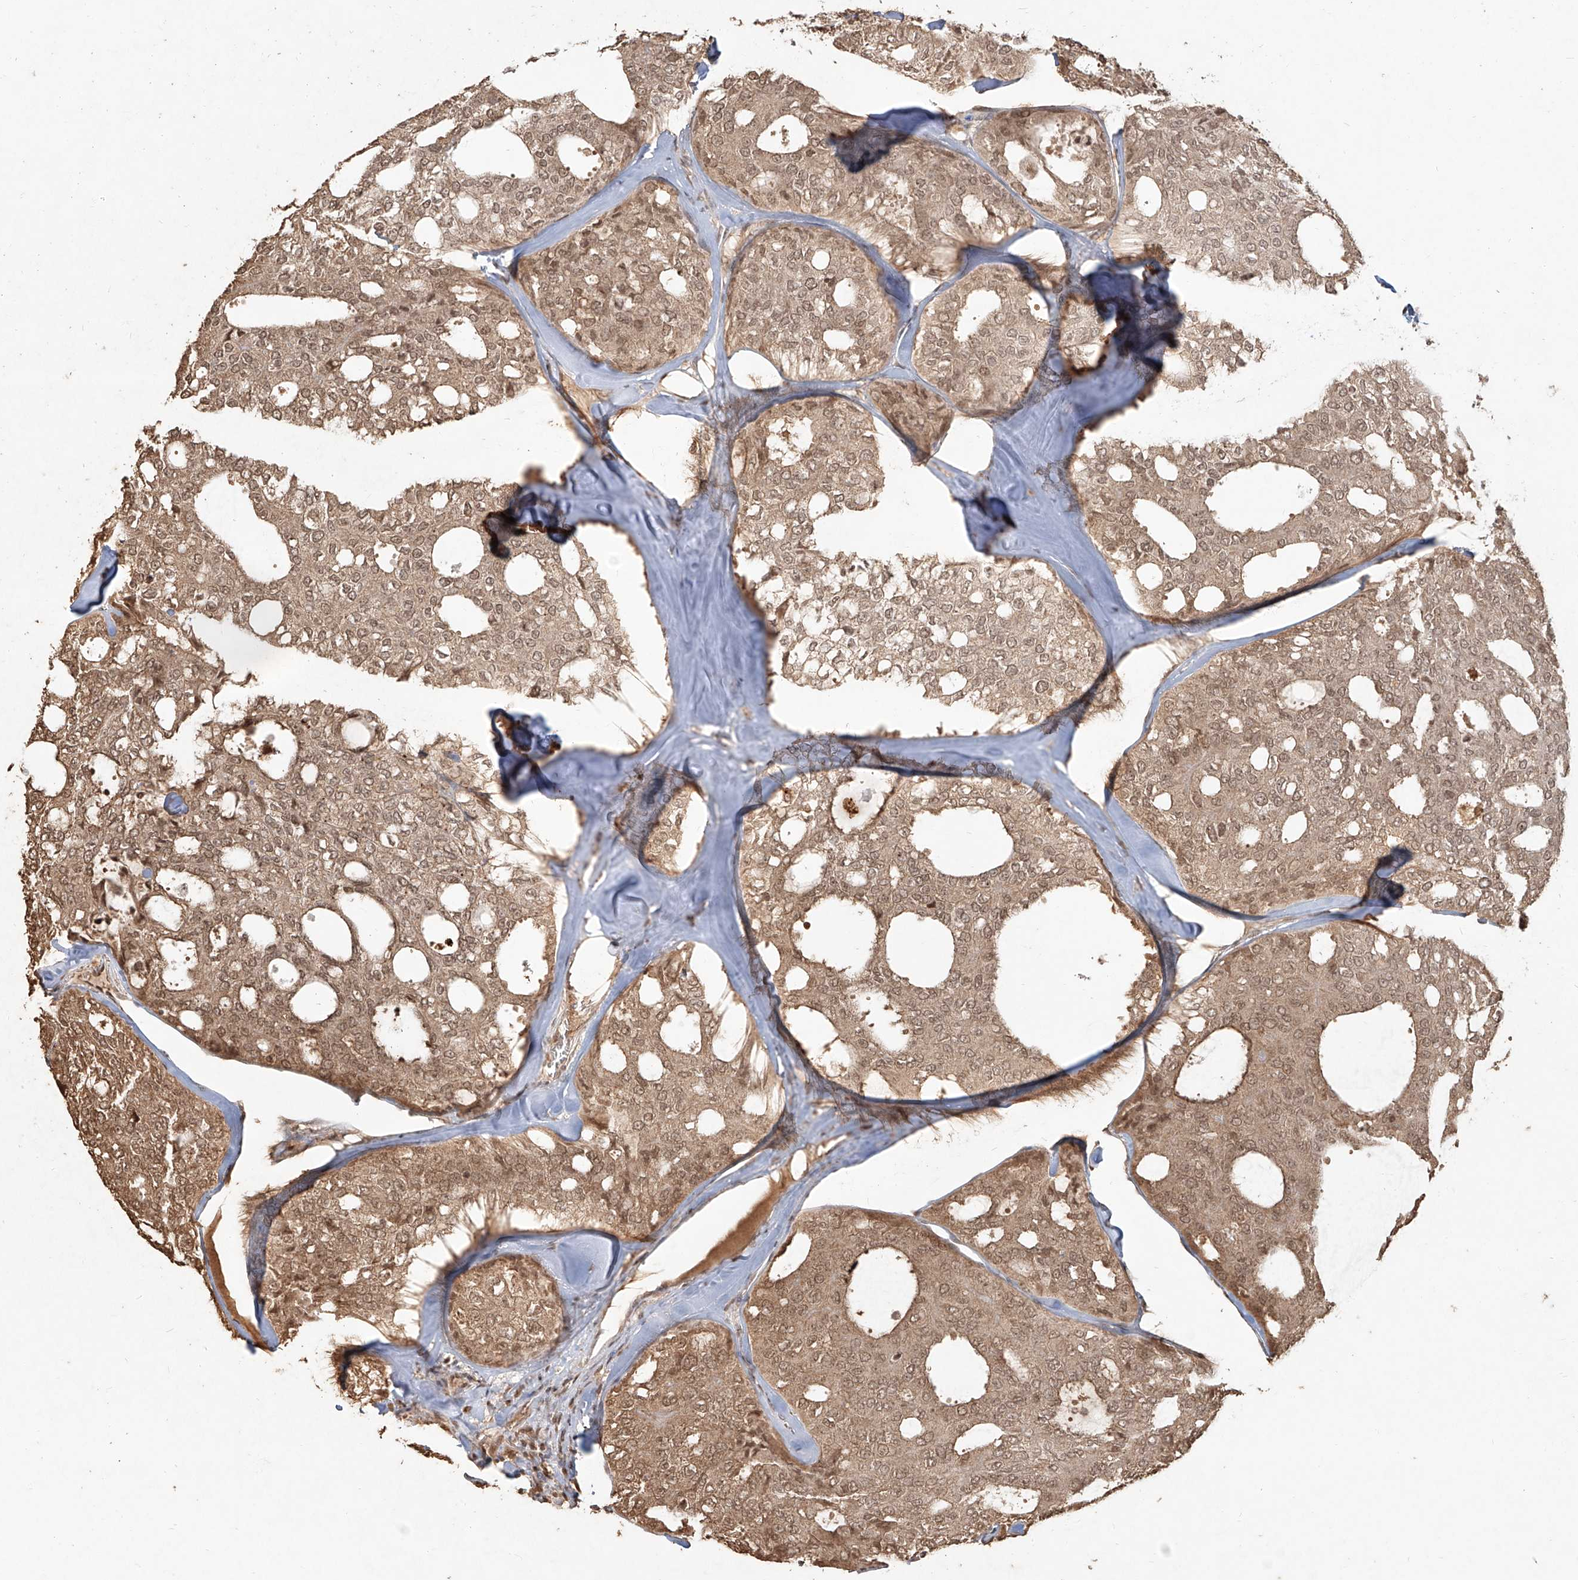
{"staining": {"intensity": "moderate", "quantity": ">75%", "location": "cytoplasmic/membranous,nuclear"}, "tissue": "thyroid cancer", "cell_type": "Tumor cells", "image_type": "cancer", "snomed": [{"axis": "morphology", "description": "Follicular adenoma carcinoma, NOS"}, {"axis": "topography", "description": "Thyroid gland"}], "caption": "Moderate cytoplasmic/membranous and nuclear staining is seen in approximately >75% of tumor cells in thyroid cancer.", "gene": "UBE2K", "patient": {"sex": "male", "age": 75}}